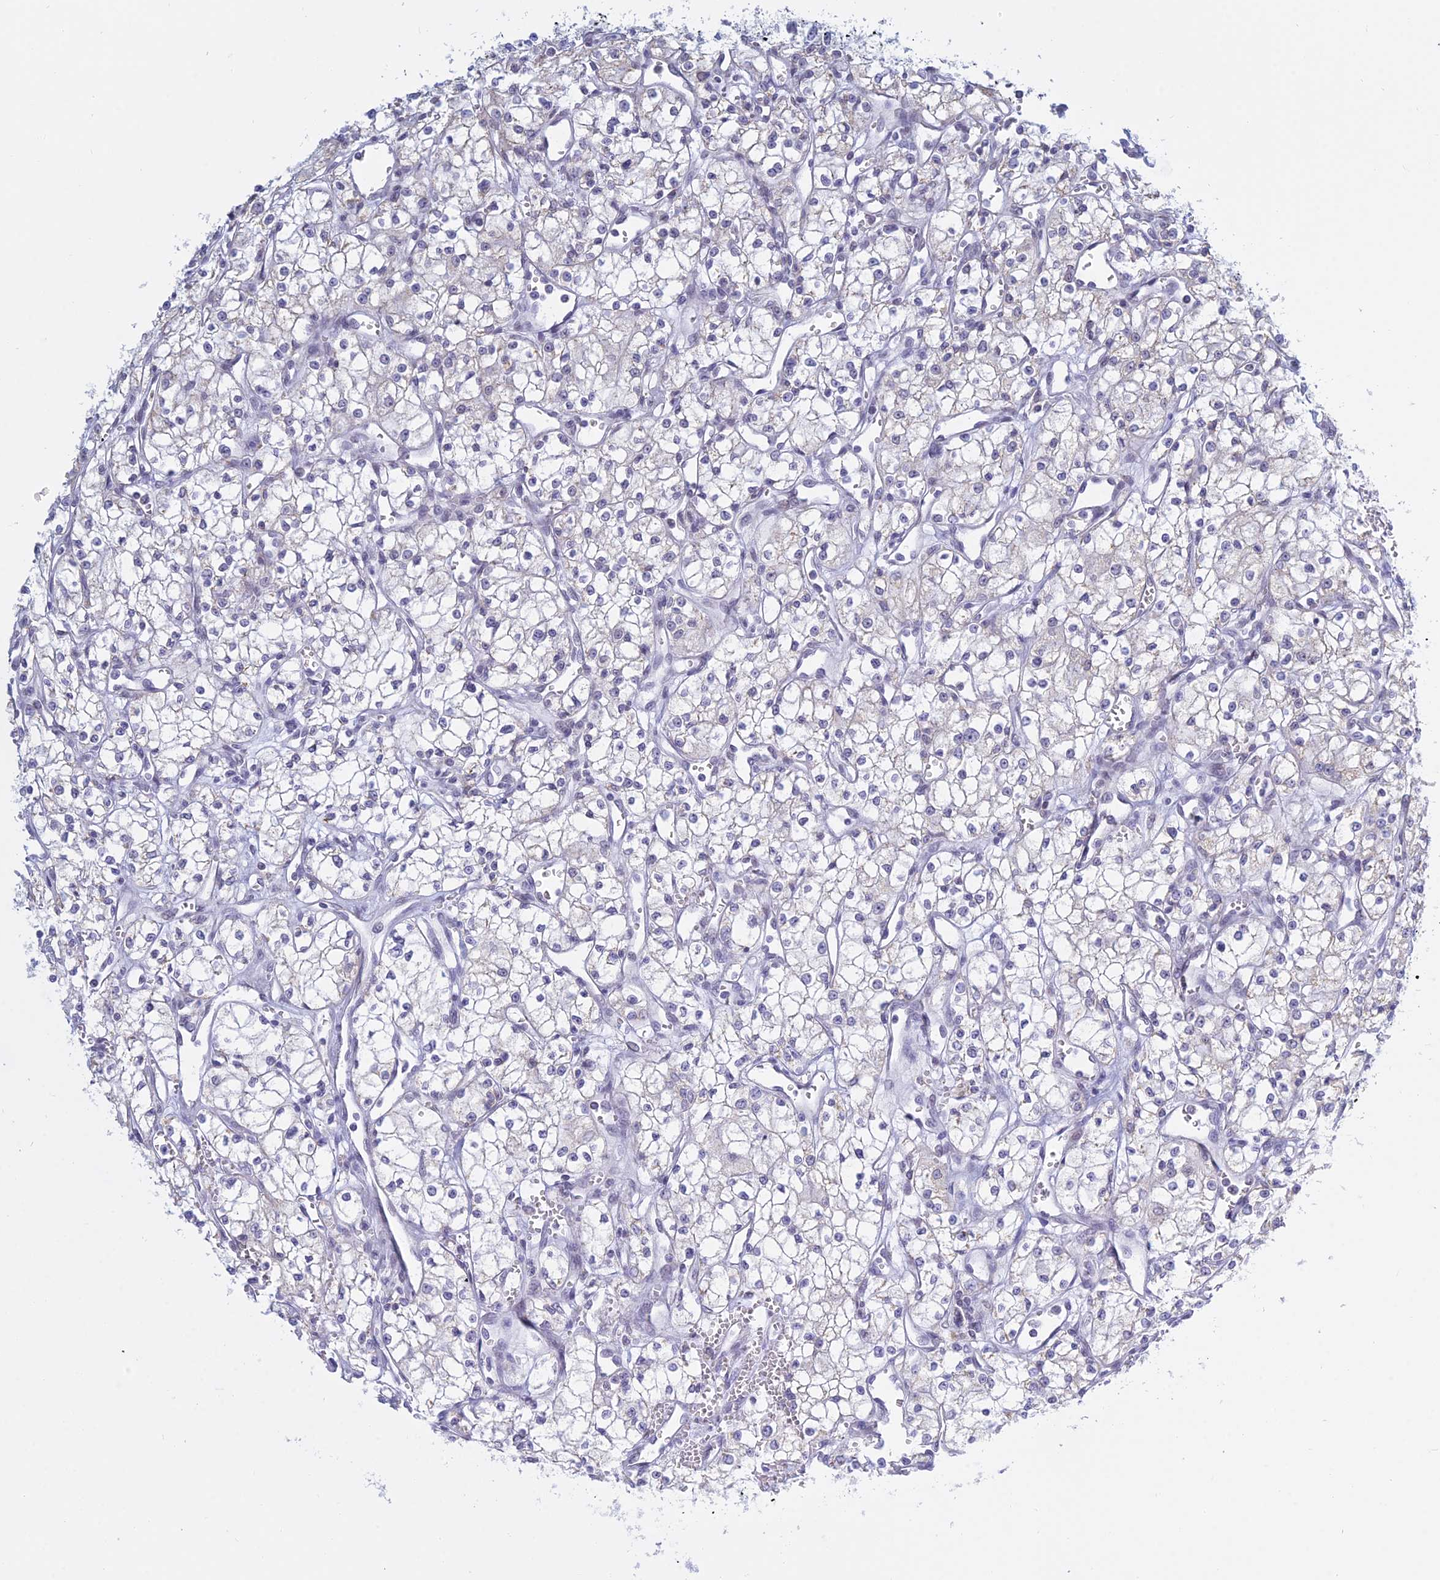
{"staining": {"intensity": "negative", "quantity": "none", "location": "none"}, "tissue": "renal cancer", "cell_type": "Tumor cells", "image_type": "cancer", "snomed": [{"axis": "morphology", "description": "Adenocarcinoma, NOS"}, {"axis": "topography", "description": "Kidney"}], "caption": "The IHC micrograph has no significant expression in tumor cells of renal cancer tissue.", "gene": "KLF14", "patient": {"sex": "male", "age": 59}}